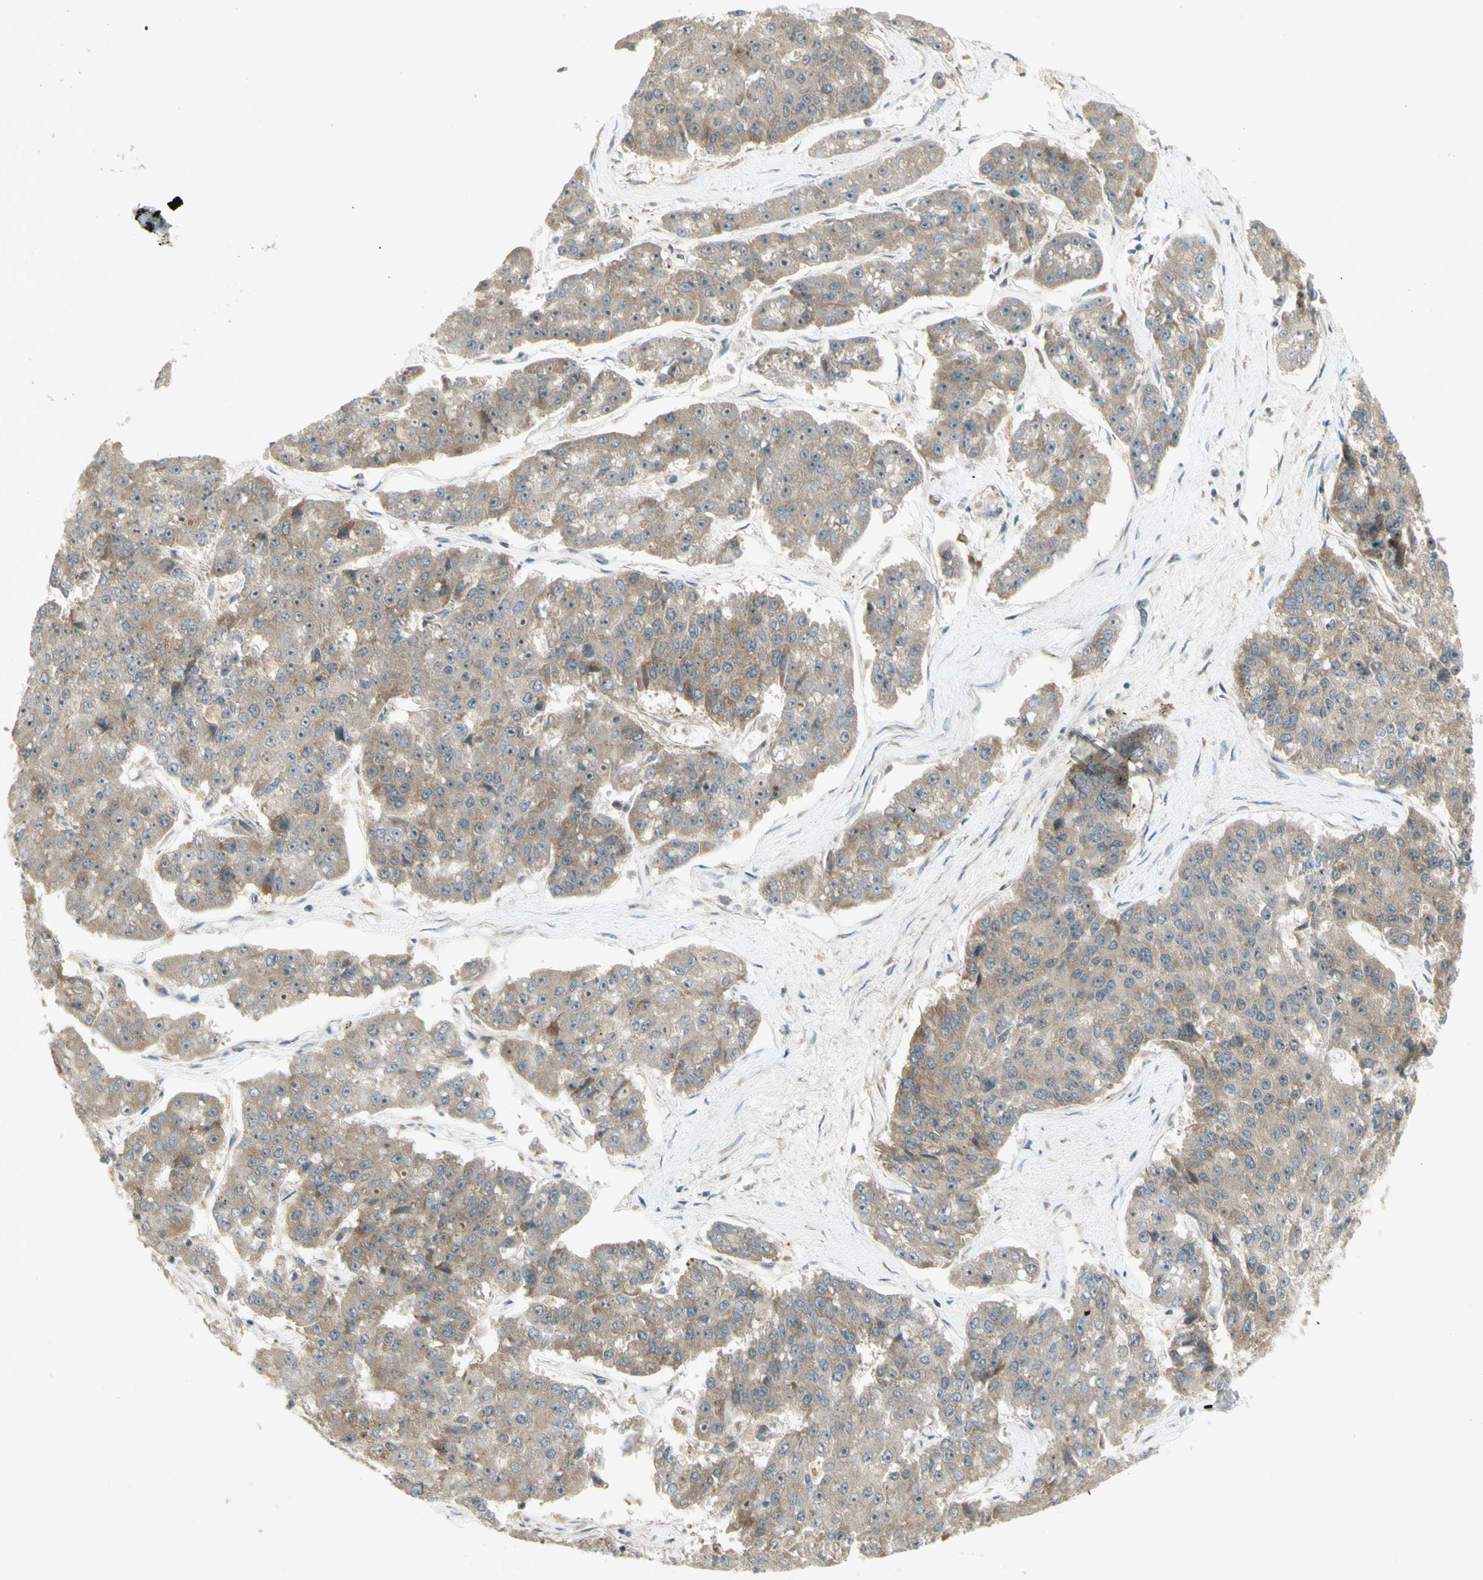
{"staining": {"intensity": "weak", "quantity": ">75%", "location": "cytoplasmic/membranous"}, "tissue": "pancreatic cancer", "cell_type": "Tumor cells", "image_type": "cancer", "snomed": [{"axis": "morphology", "description": "Adenocarcinoma, NOS"}, {"axis": "topography", "description": "Pancreas"}], "caption": "Immunohistochemical staining of human adenocarcinoma (pancreatic) reveals low levels of weak cytoplasmic/membranous staining in about >75% of tumor cells. (Brightfield microscopy of DAB IHC at high magnification).", "gene": "ETF1", "patient": {"sex": "male", "age": 50}}